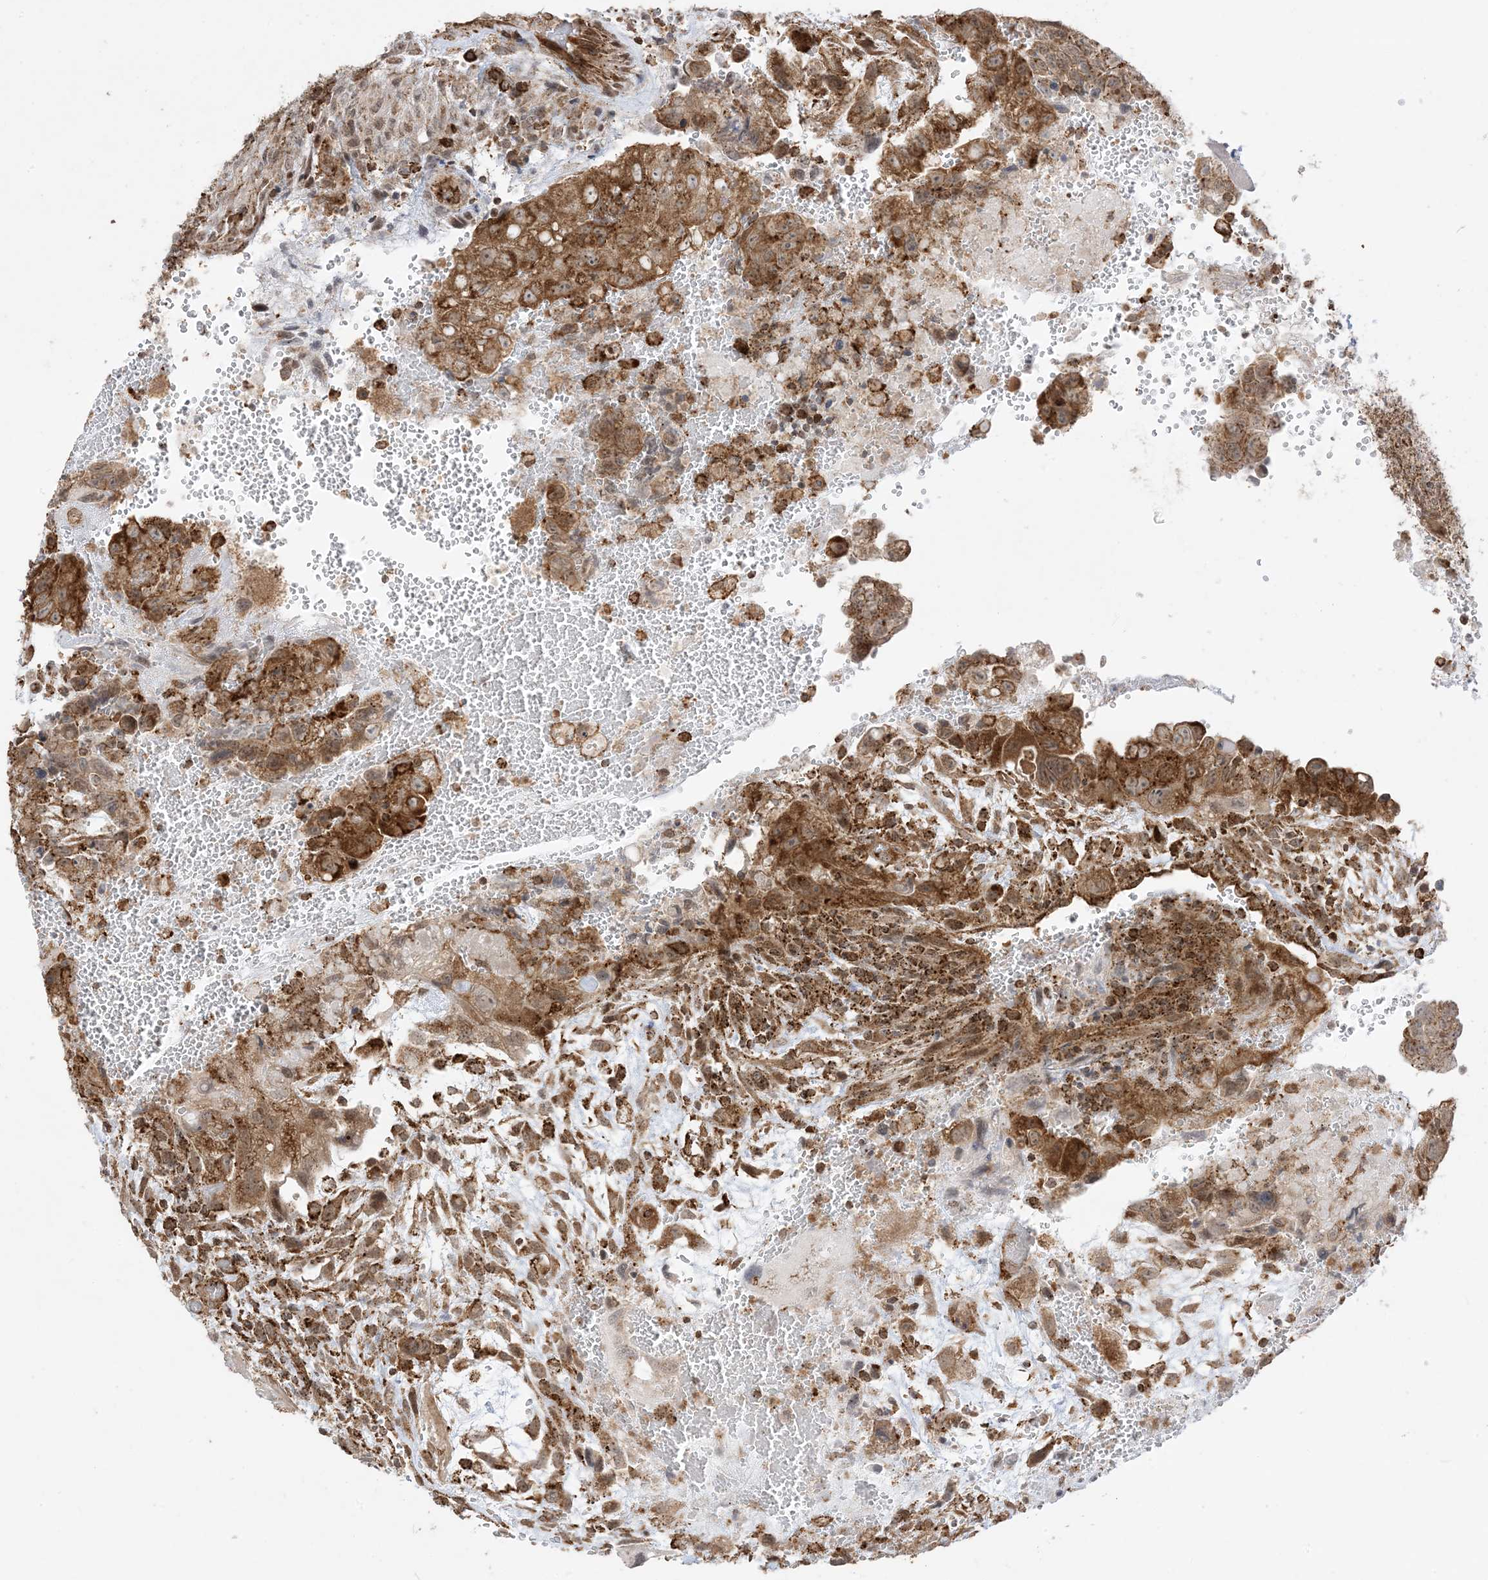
{"staining": {"intensity": "moderate", "quantity": ">75%", "location": "cytoplasmic/membranous"}, "tissue": "testis cancer", "cell_type": "Tumor cells", "image_type": "cancer", "snomed": [{"axis": "morphology", "description": "Carcinoma, Embryonal, NOS"}, {"axis": "topography", "description": "Testis"}], "caption": "DAB immunohistochemical staining of human testis cancer exhibits moderate cytoplasmic/membranous protein staining in about >75% of tumor cells.", "gene": "KANSL3", "patient": {"sex": "male", "age": 37}}